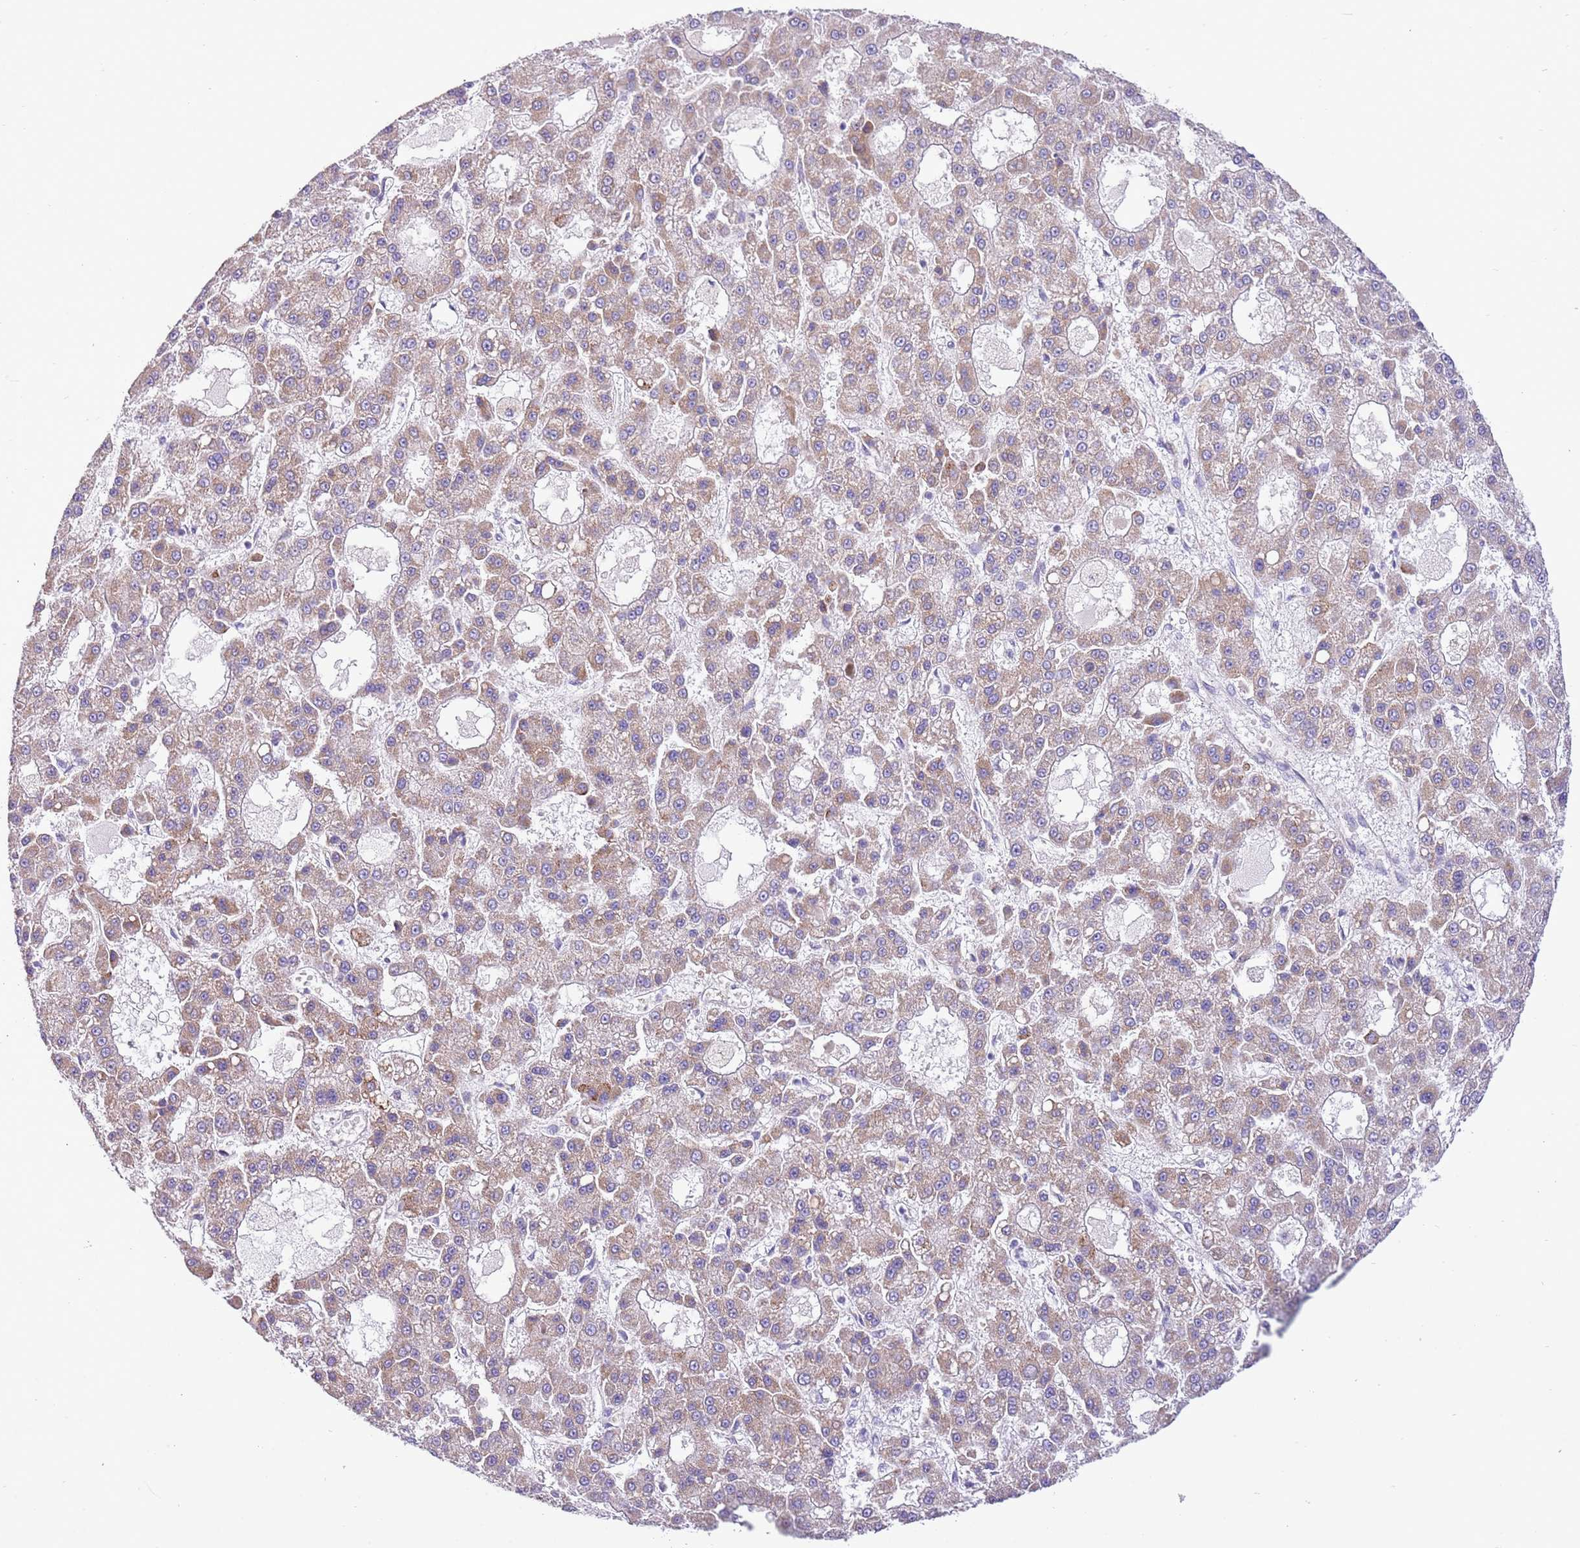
{"staining": {"intensity": "weak", "quantity": ">75%", "location": "cytoplasmic/membranous"}, "tissue": "liver cancer", "cell_type": "Tumor cells", "image_type": "cancer", "snomed": [{"axis": "morphology", "description": "Carcinoma, Hepatocellular, NOS"}, {"axis": "topography", "description": "Liver"}], "caption": "Protein staining of hepatocellular carcinoma (liver) tissue shows weak cytoplasmic/membranous positivity in about >75% of tumor cells.", "gene": "OAZ2", "patient": {"sex": "male", "age": 70}}